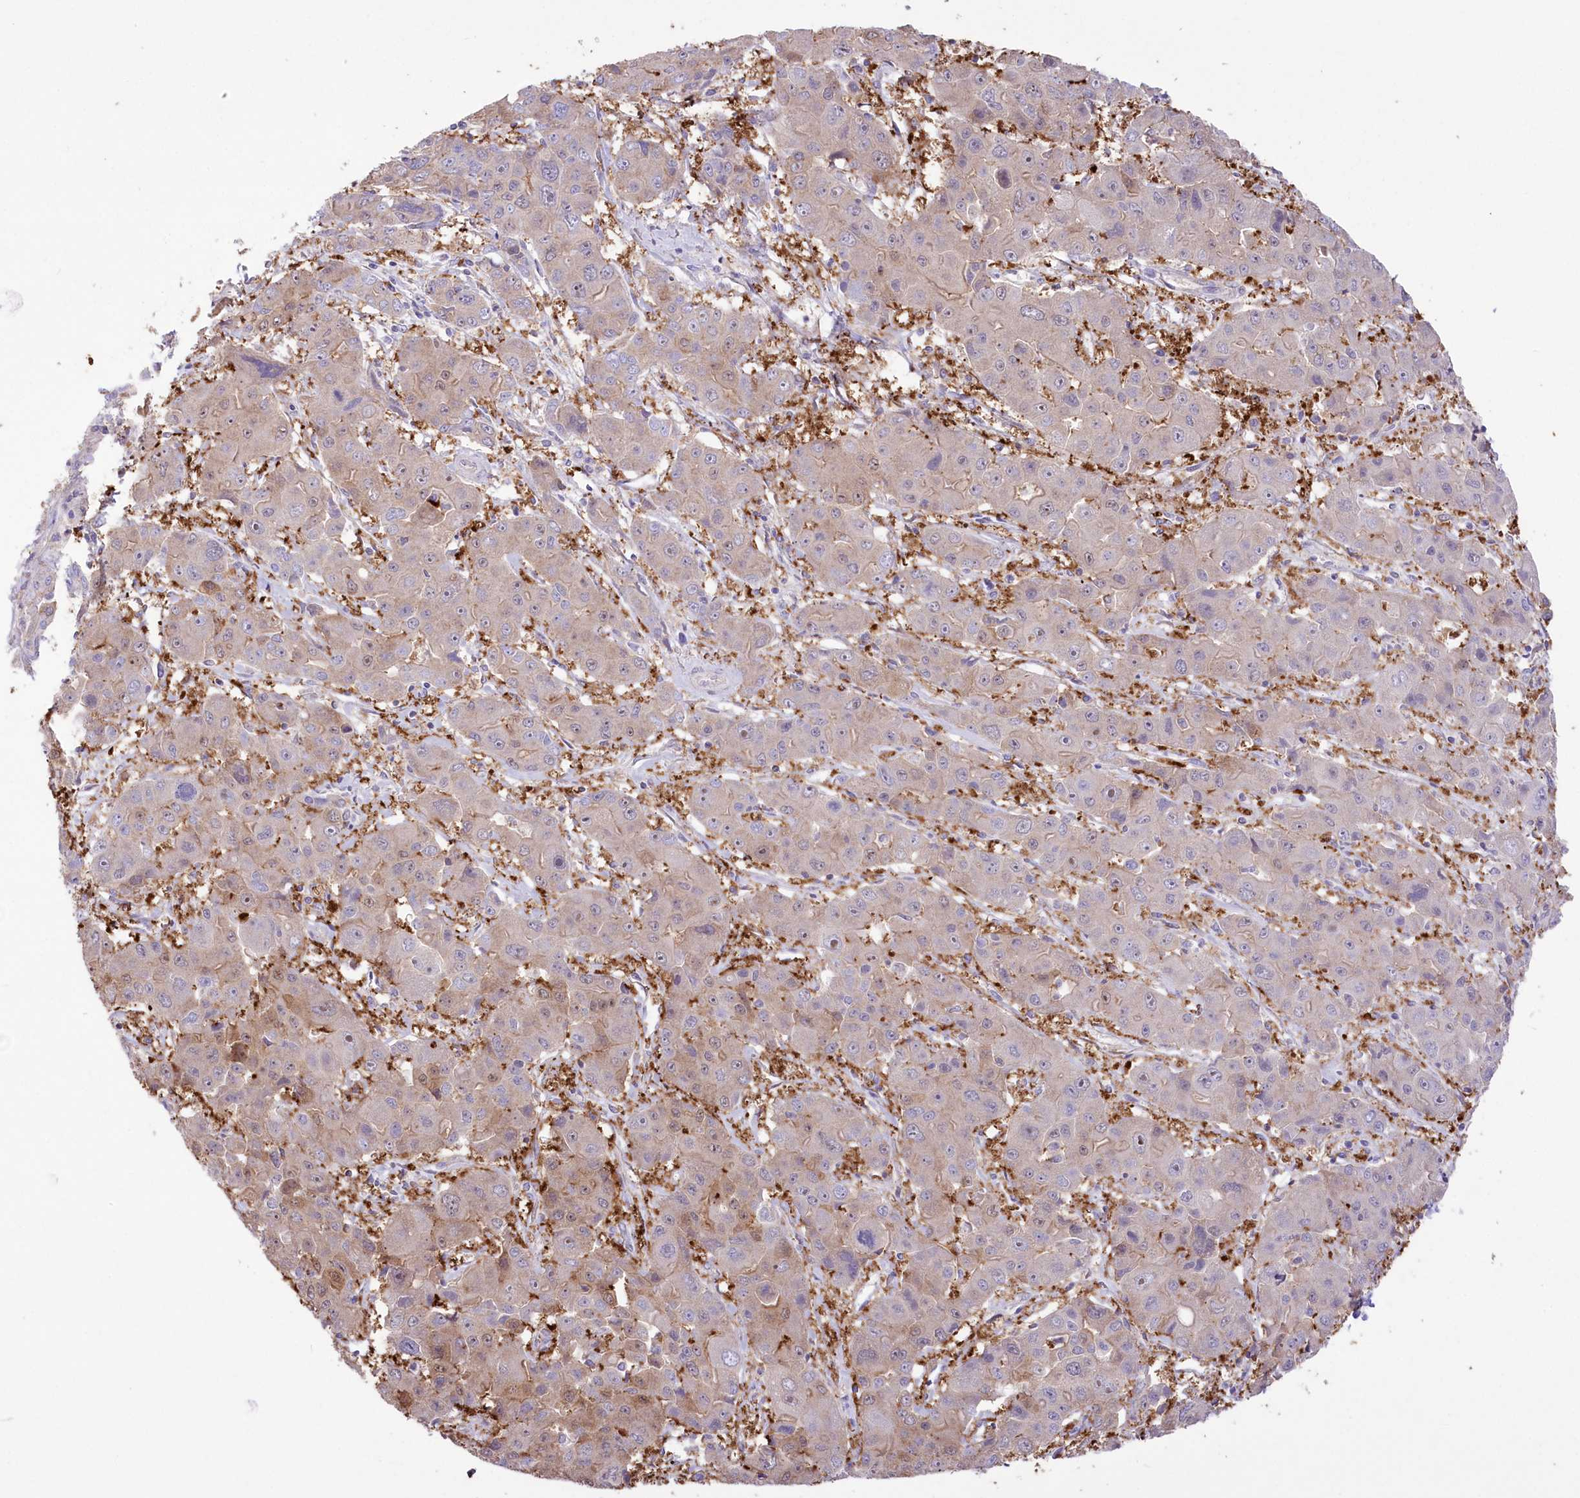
{"staining": {"intensity": "weak", "quantity": ">75%", "location": "cytoplasmic/membranous"}, "tissue": "liver cancer", "cell_type": "Tumor cells", "image_type": "cancer", "snomed": [{"axis": "morphology", "description": "Cholangiocarcinoma"}, {"axis": "topography", "description": "Liver"}], "caption": "Protein staining of cholangiocarcinoma (liver) tissue demonstrates weak cytoplasmic/membranous expression in about >75% of tumor cells.", "gene": "PRSS53", "patient": {"sex": "male", "age": 67}}